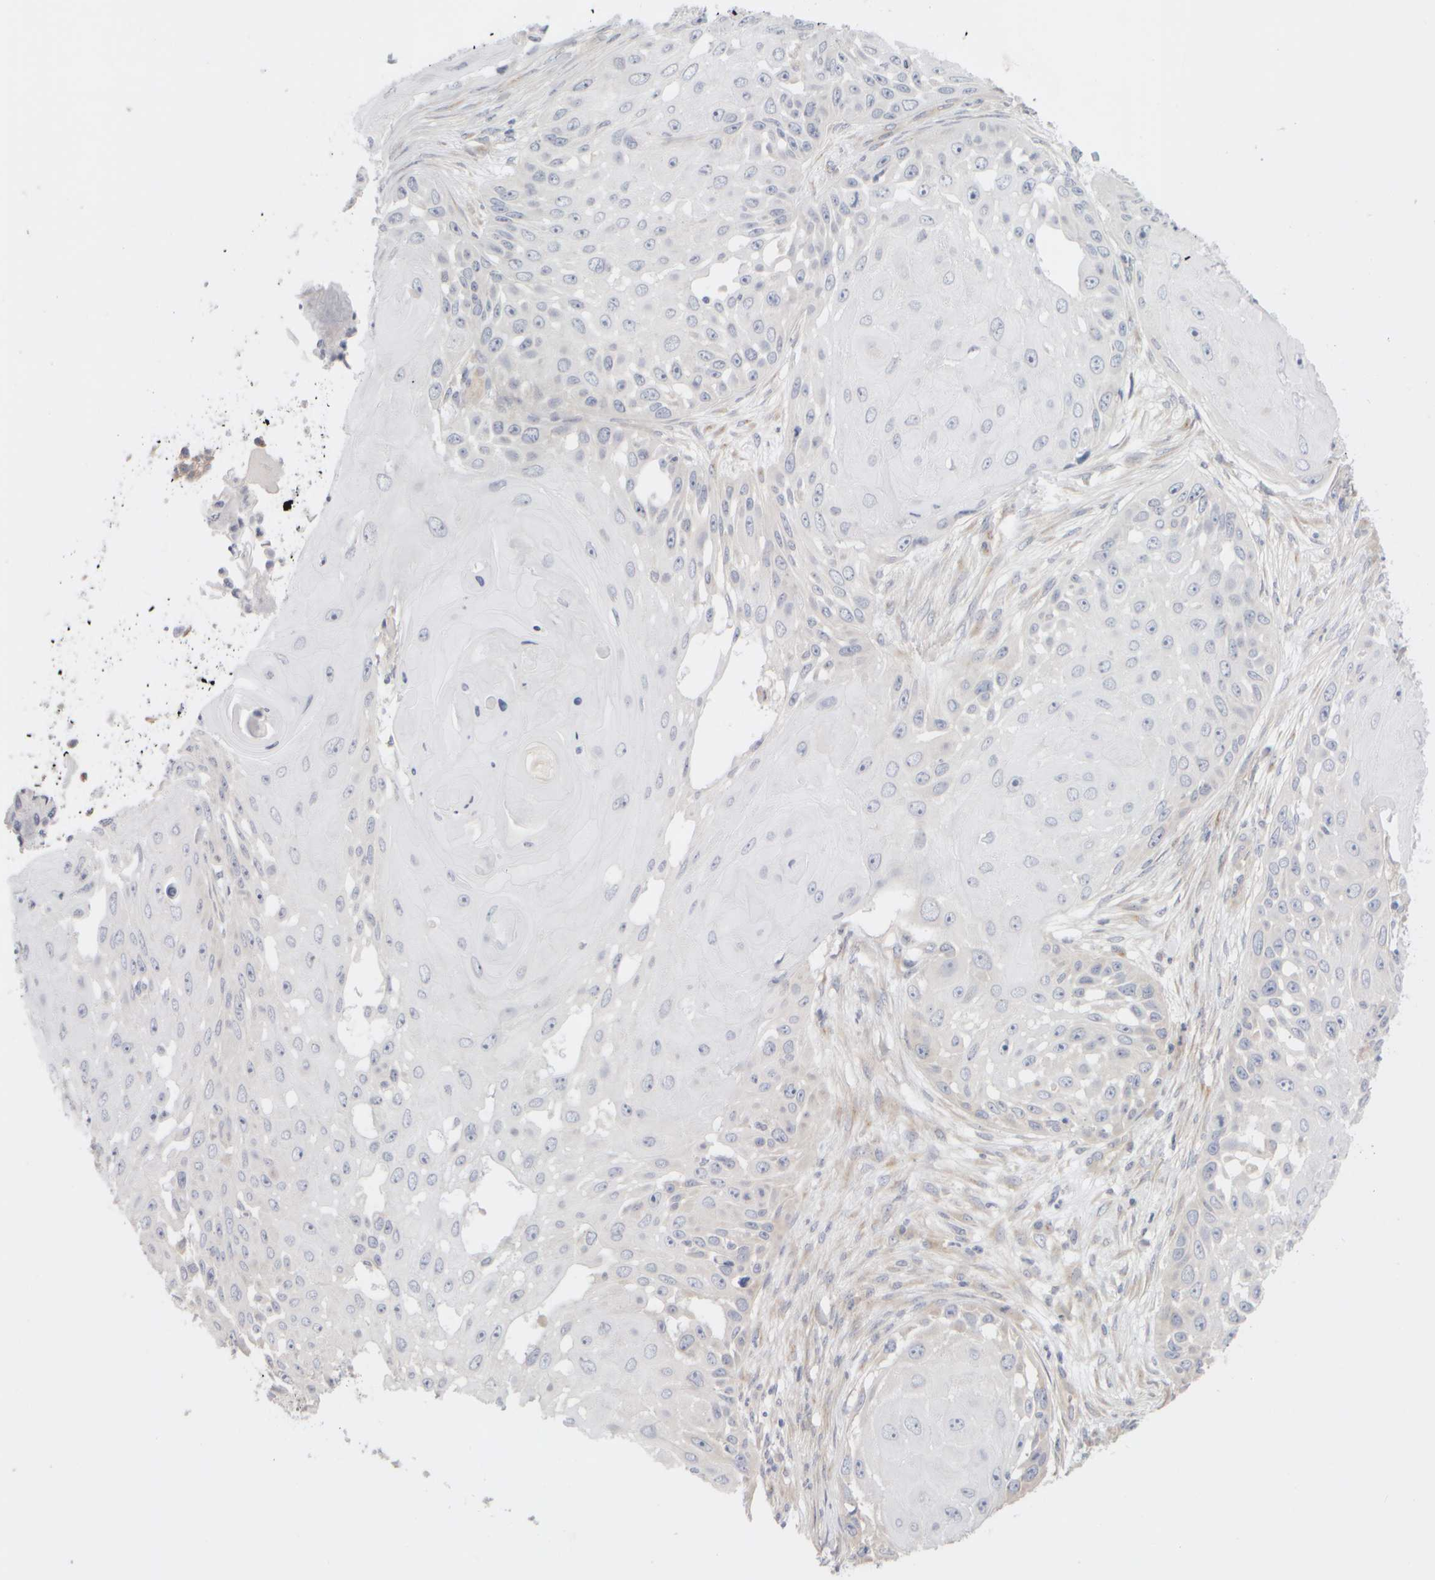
{"staining": {"intensity": "negative", "quantity": "none", "location": "none"}, "tissue": "skin cancer", "cell_type": "Tumor cells", "image_type": "cancer", "snomed": [{"axis": "morphology", "description": "Squamous cell carcinoma, NOS"}, {"axis": "topography", "description": "Skin"}], "caption": "The IHC micrograph has no significant positivity in tumor cells of squamous cell carcinoma (skin) tissue.", "gene": "GOPC", "patient": {"sex": "female", "age": 44}}